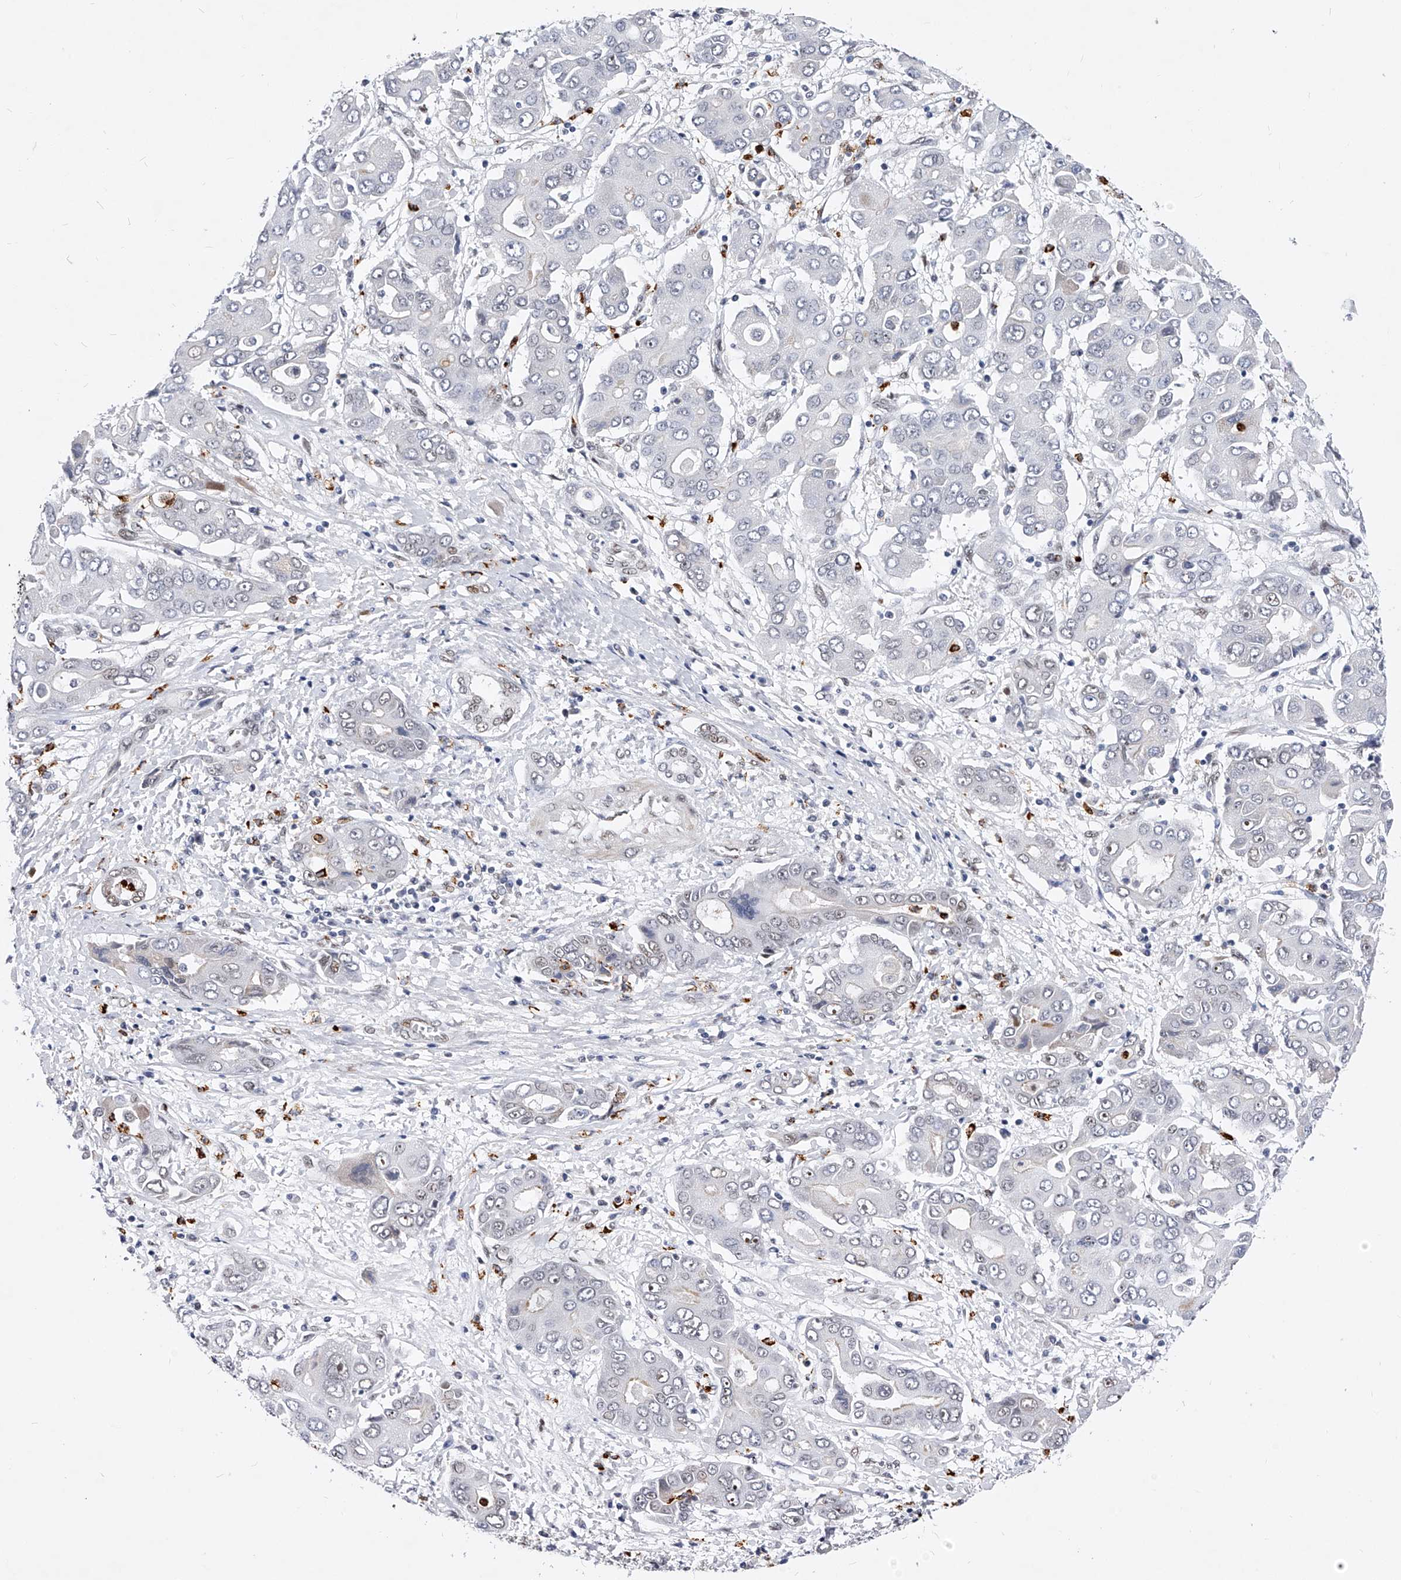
{"staining": {"intensity": "negative", "quantity": "none", "location": "none"}, "tissue": "liver cancer", "cell_type": "Tumor cells", "image_type": "cancer", "snomed": [{"axis": "morphology", "description": "Cholangiocarcinoma"}, {"axis": "topography", "description": "Liver"}], "caption": "The image reveals no significant staining in tumor cells of liver cancer (cholangiocarcinoma).", "gene": "TESK2", "patient": {"sex": "male", "age": 67}}